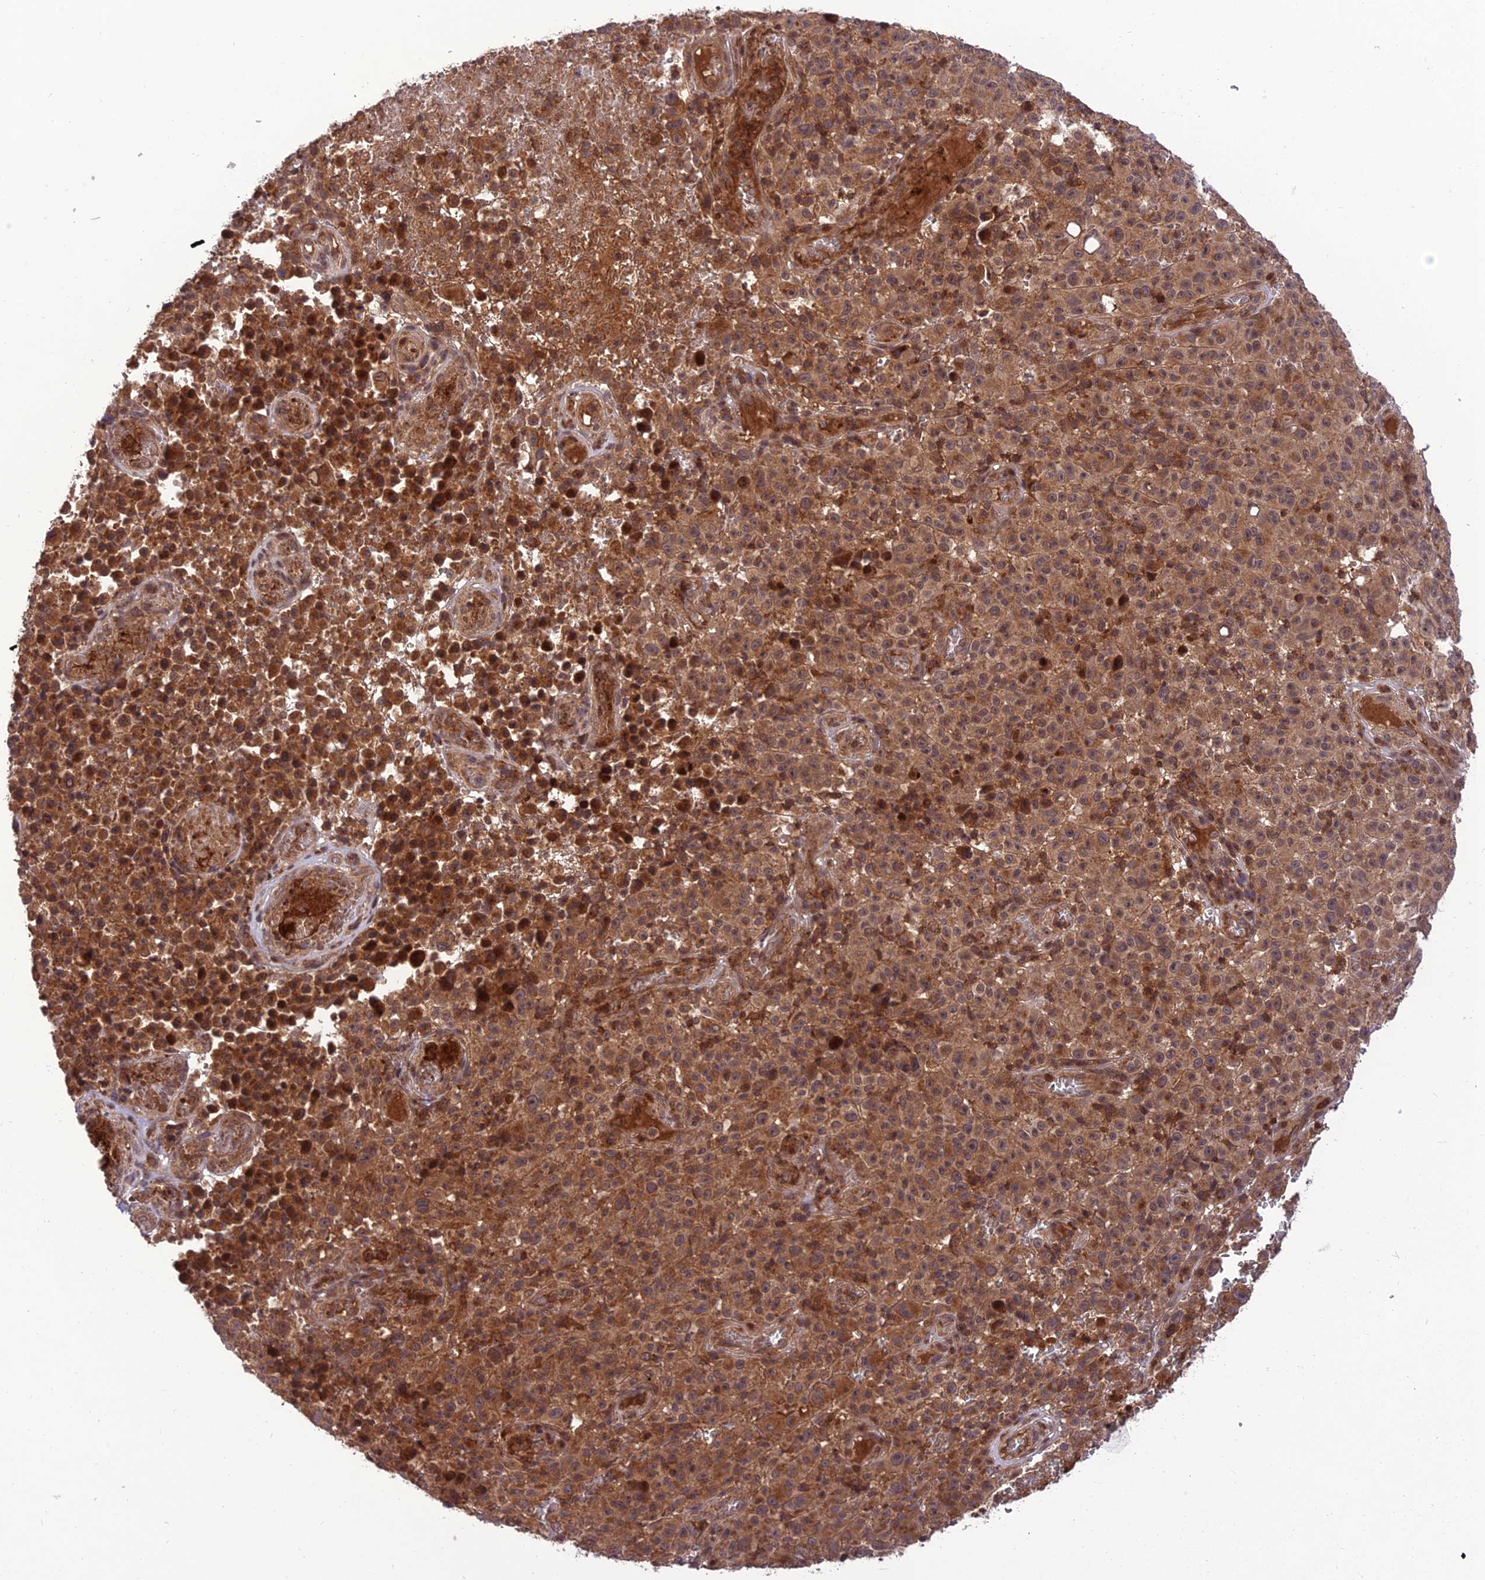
{"staining": {"intensity": "moderate", "quantity": ">75%", "location": "cytoplasmic/membranous"}, "tissue": "melanoma", "cell_type": "Tumor cells", "image_type": "cancer", "snomed": [{"axis": "morphology", "description": "Malignant melanoma, NOS"}, {"axis": "topography", "description": "Skin"}], "caption": "Immunohistochemistry (IHC) (DAB (3,3'-diaminobenzidine)) staining of human melanoma exhibits moderate cytoplasmic/membranous protein staining in about >75% of tumor cells. The staining was performed using DAB (3,3'-diaminobenzidine) to visualize the protein expression in brown, while the nuclei were stained in blue with hematoxylin (Magnification: 20x).", "gene": "NDUFC1", "patient": {"sex": "female", "age": 82}}